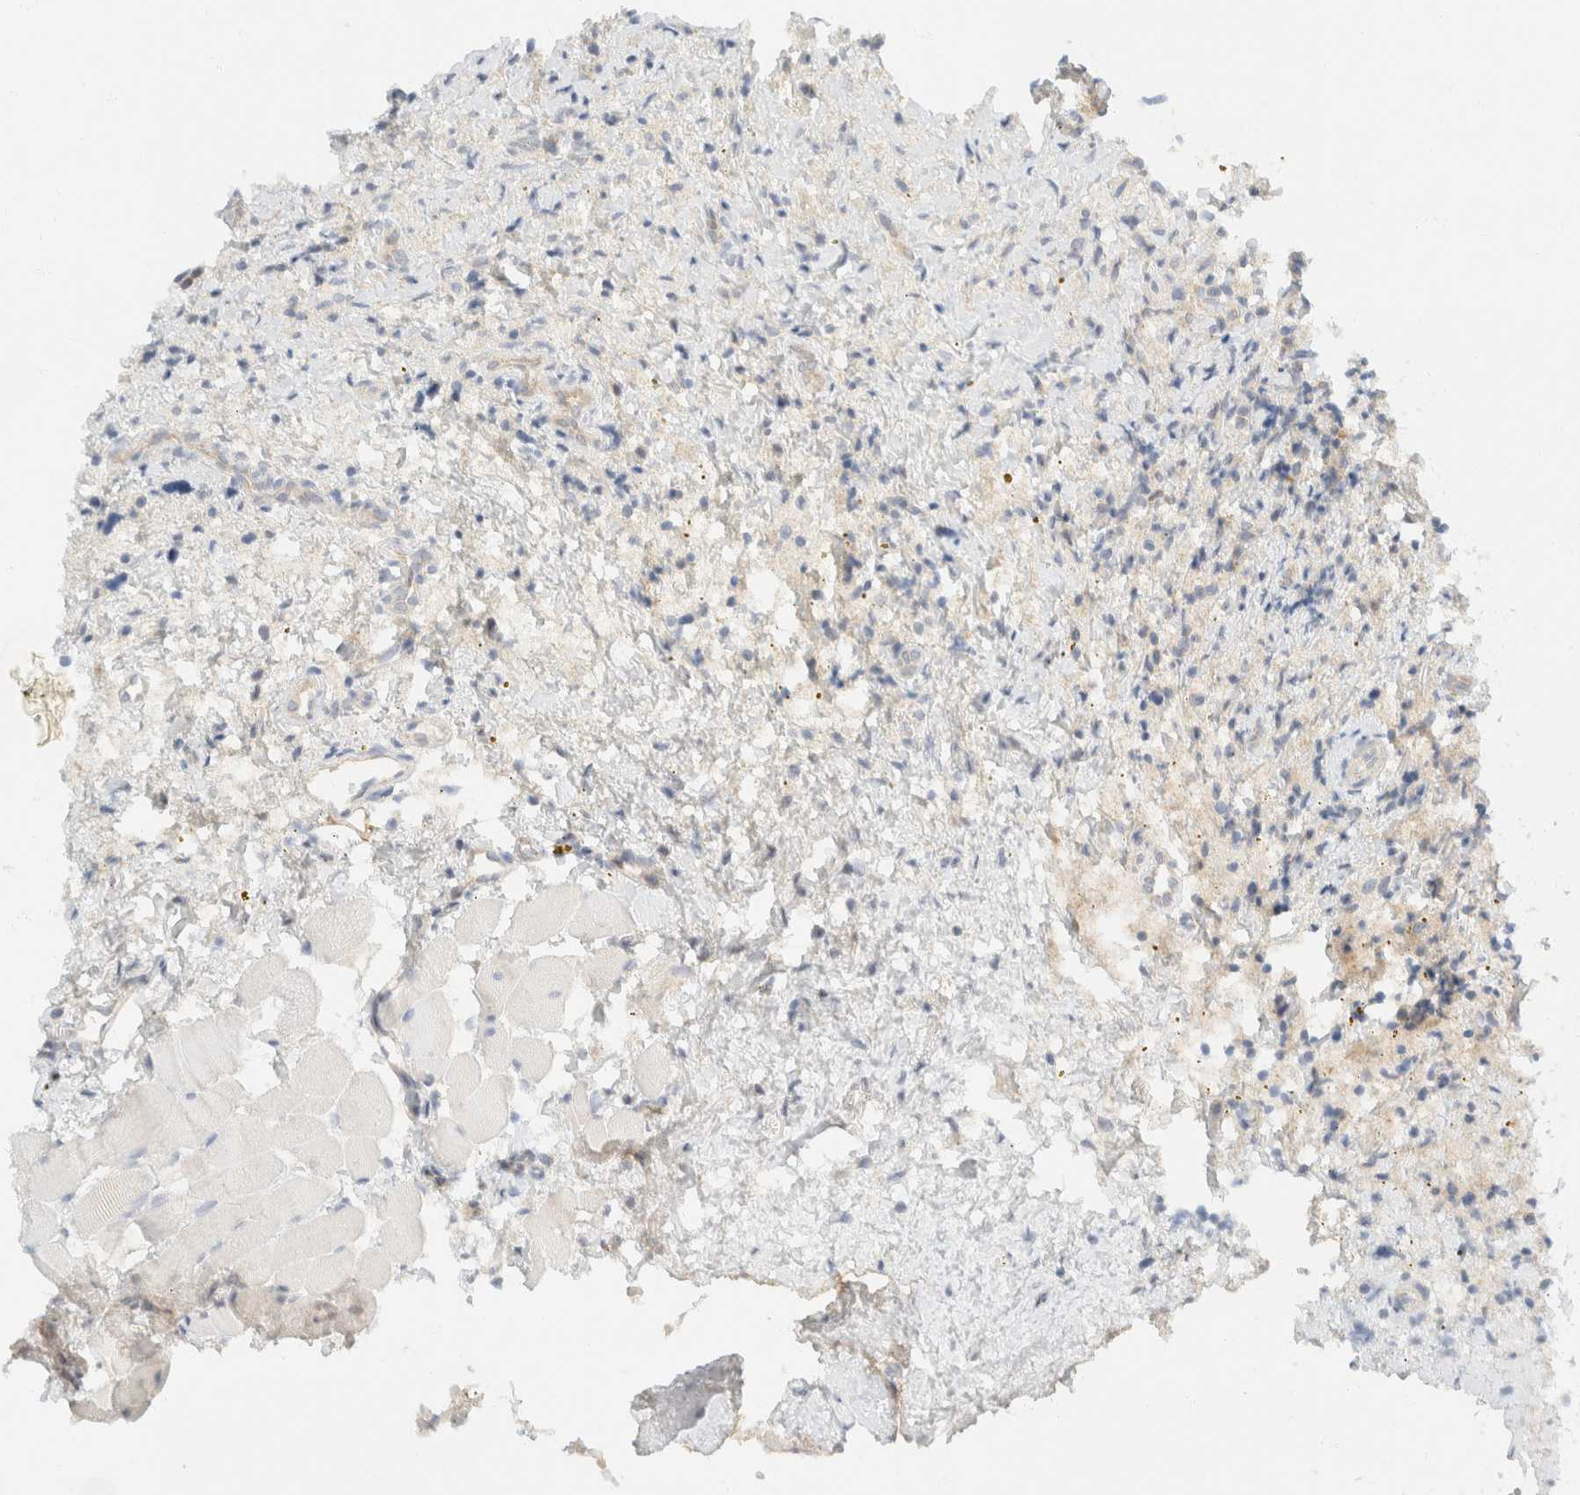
{"staining": {"intensity": "negative", "quantity": "none", "location": "none"}, "tissue": "testis cancer", "cell_type": "Tumor cells", "image_type": "cancer", "snomed": [{"axis": "morphology", "description": "Carcinoma, Embryonal, NOS"}, {"axis": "topography", "description": "Testis"}], "caption": "Immunohistochemical staining of human testis cancer demonstrates no significant expression in tumor cells. (Brightfield microscopy of DAB immunohistochemistry at high magnification).", "gene": "SH3GLB2", "patient": {"sex": "male", "age": 2}}